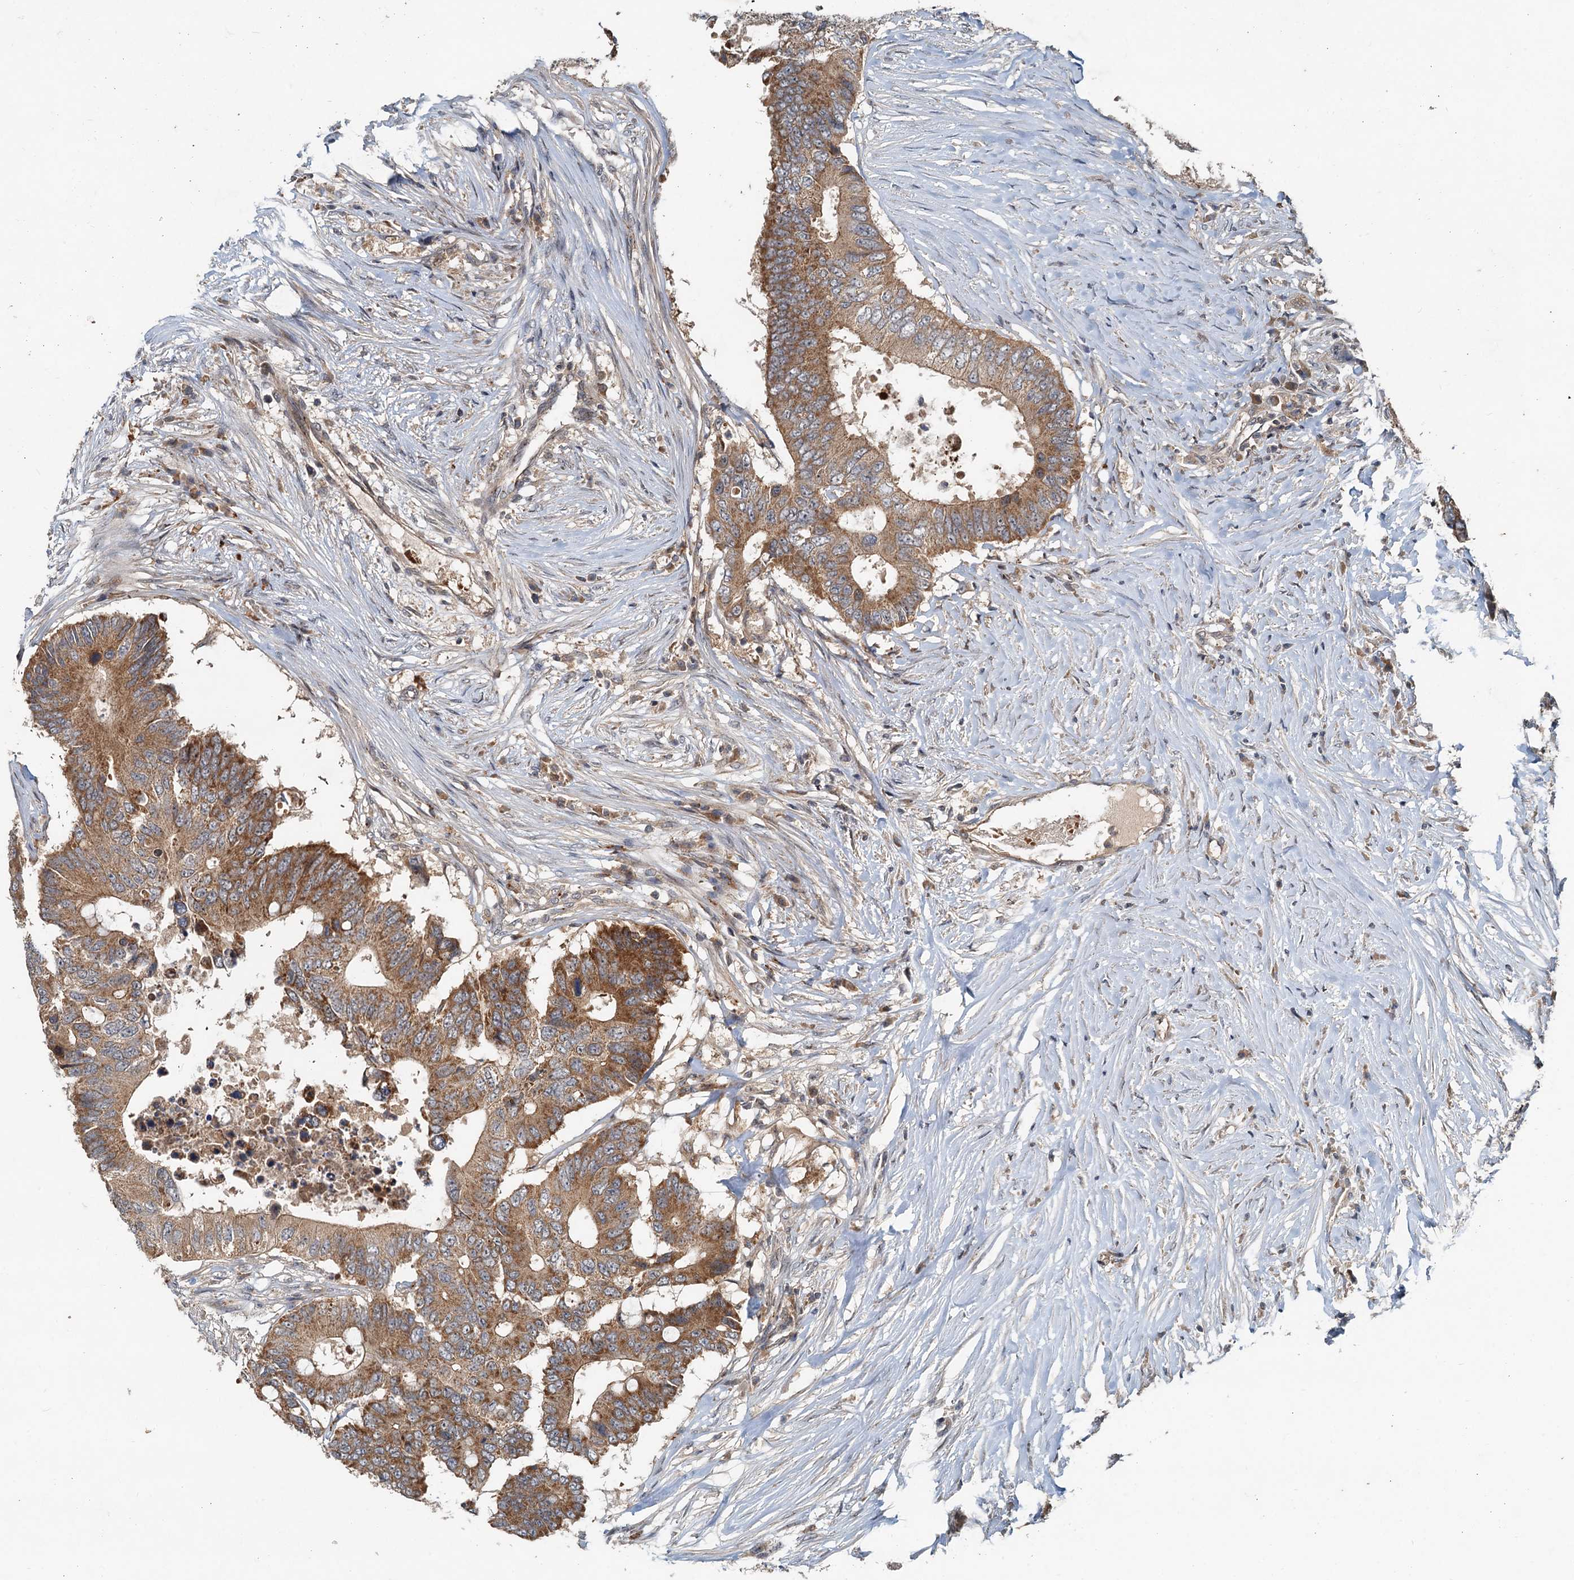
{"staining": {"intensity": "moderate", "quantity": ">75%", "location": "cytoplasmic/membranous"}, "tissue": "colorectal cancer", "cell_type": "Tumor cells", "image_type": "cancer", "snomed": [{"axis": "morphology", "description": "Adenocarcinoma, NOS"}, {"axis": "topography", "description": "Colon"}], "caption": "Protein staining of colorectal cancer (adenocarcinoma) tissue reveals moderate cytoplasmic/membranous positivity in approximately >75% of tumor cells.", "gene": "CEP68", "patient": {"sex": "male", "age": 71}}